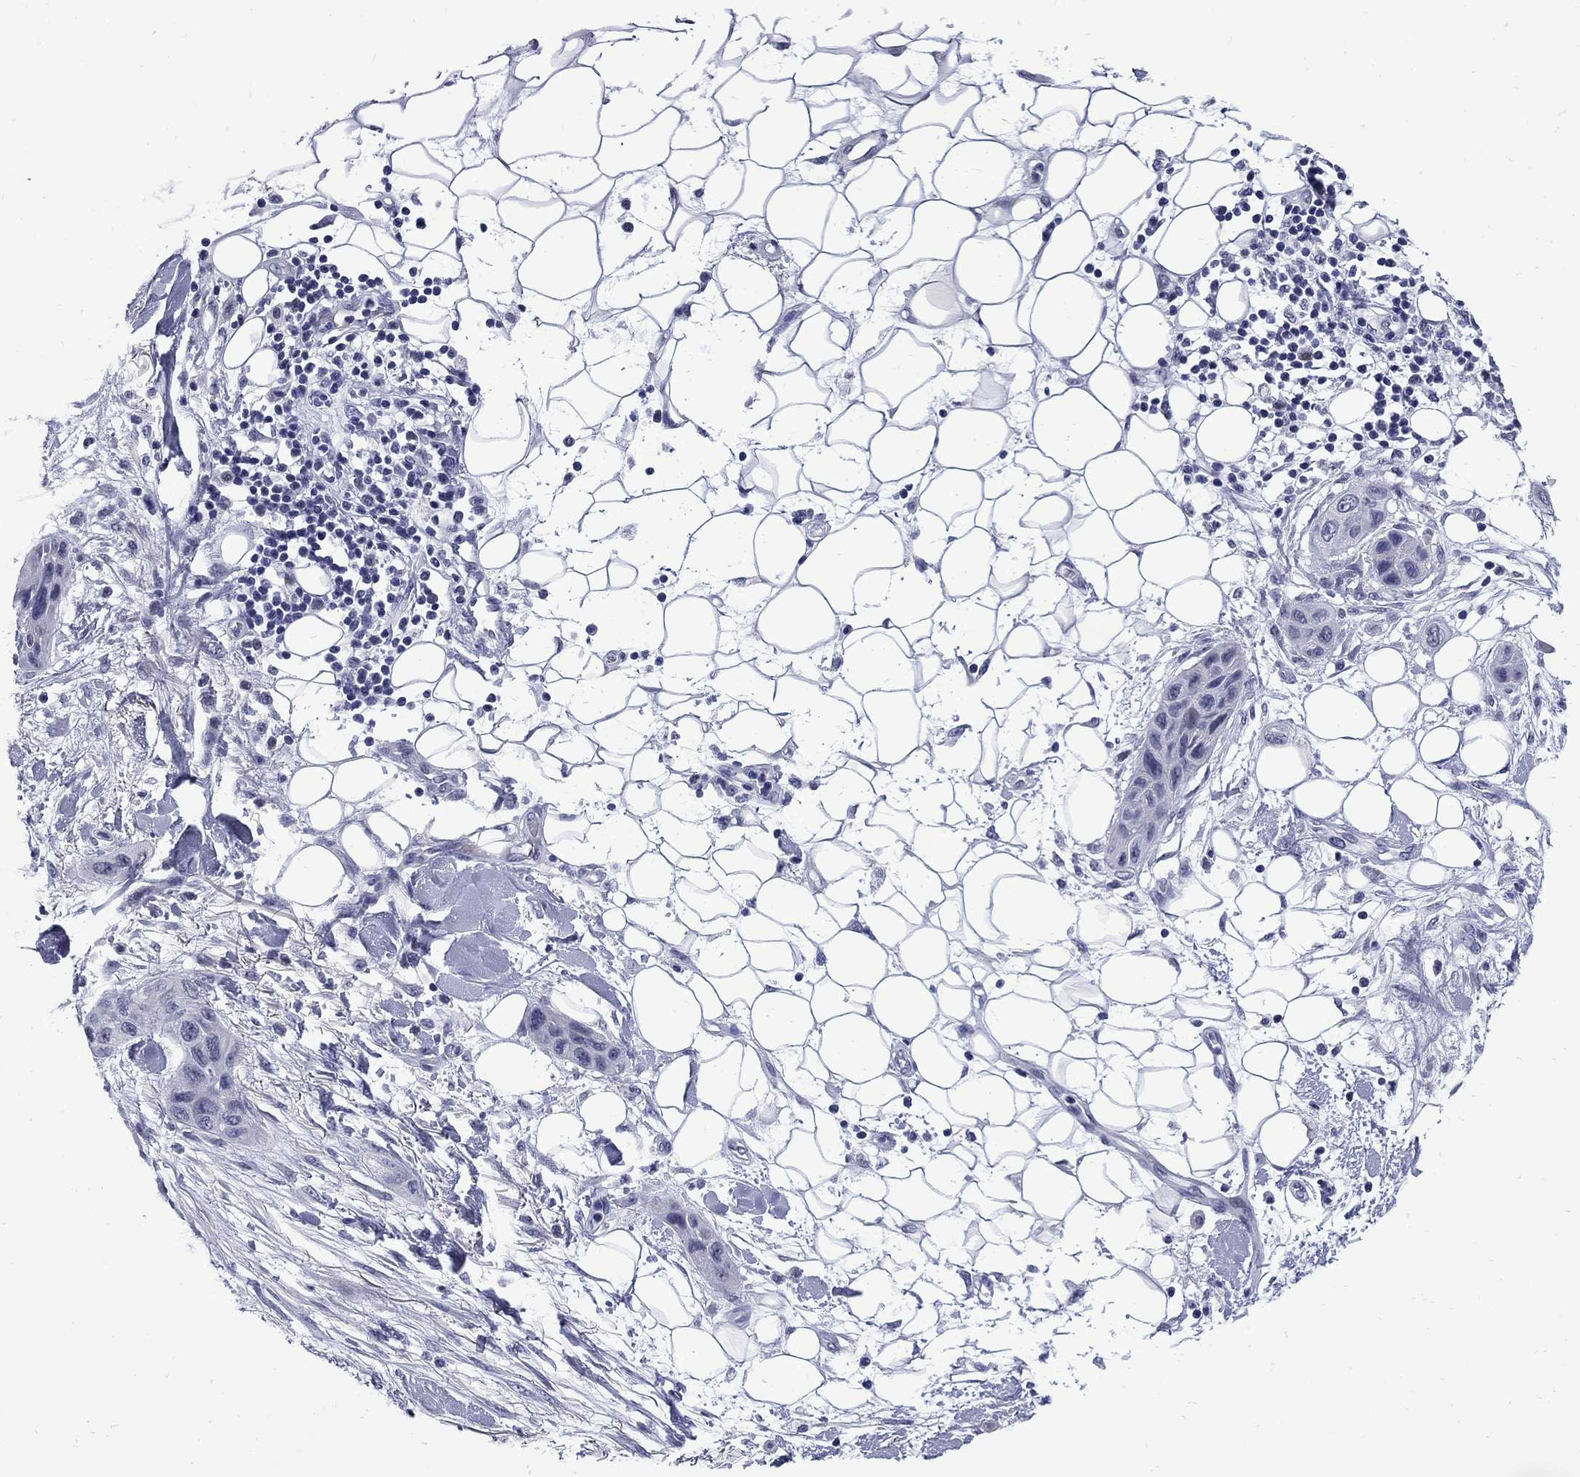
{"staining": {"intensity": "negative", "quantity": "none", "location": "none"}, "tissue": "skin cancer", "cell_type": "Tumor cells", "image_type": "cancer", "snomed": [{"axis": "morphology", "description": "Squamous cell carcinoma, NOS"}, {"axis": "topography", "description": "Skin"}], "caption": "The image displays no significant positivity in tumor cells of skin cancer (squamous cell carcinoma).", "gene": "MGARP", "patient": {"sex": "male", "age": 79}}